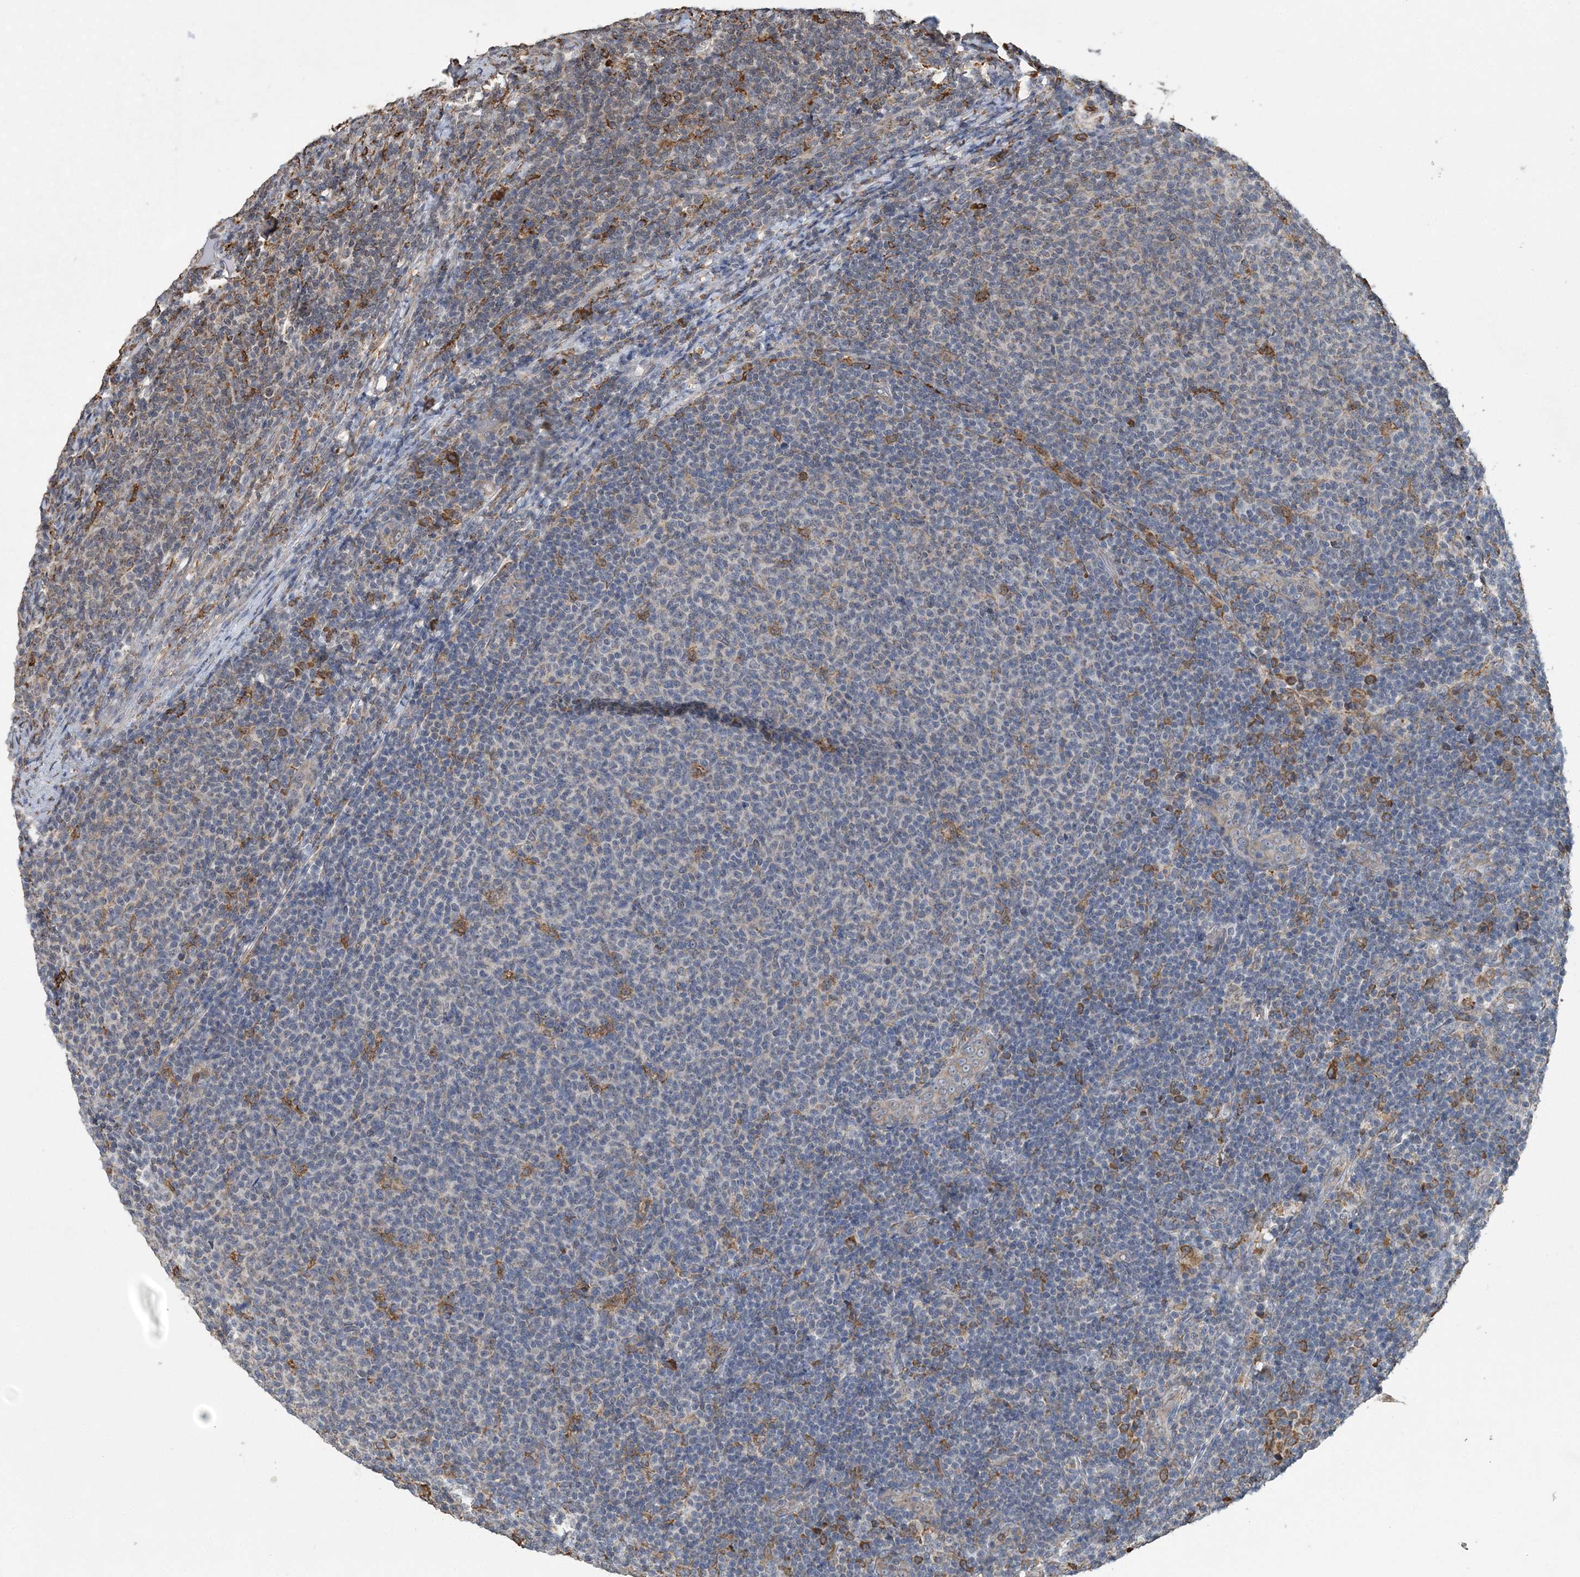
{"staining": {"intensity": "negative", "quantity": "none", "location": "none"}, "tissue": "lymphoma", "cell_type": "Tumor cells", "image_type": "cancer", "snomed": [{"axis": "morphology", "description": "Malignant lymphoma, non-Hodgkin's type, Low grade"}, {"axis": "topography", "description": "Lymph node"}], "caption": "Lymphoma was stained to show a protein in brown. There is no significant expression in tumor cells. (DAB (3,3'-diaminobenzidine) immunohistochemistry (IHC), high magnification).", "gene": "WDR12", "patient": {"sex": "male", "age": 66}}